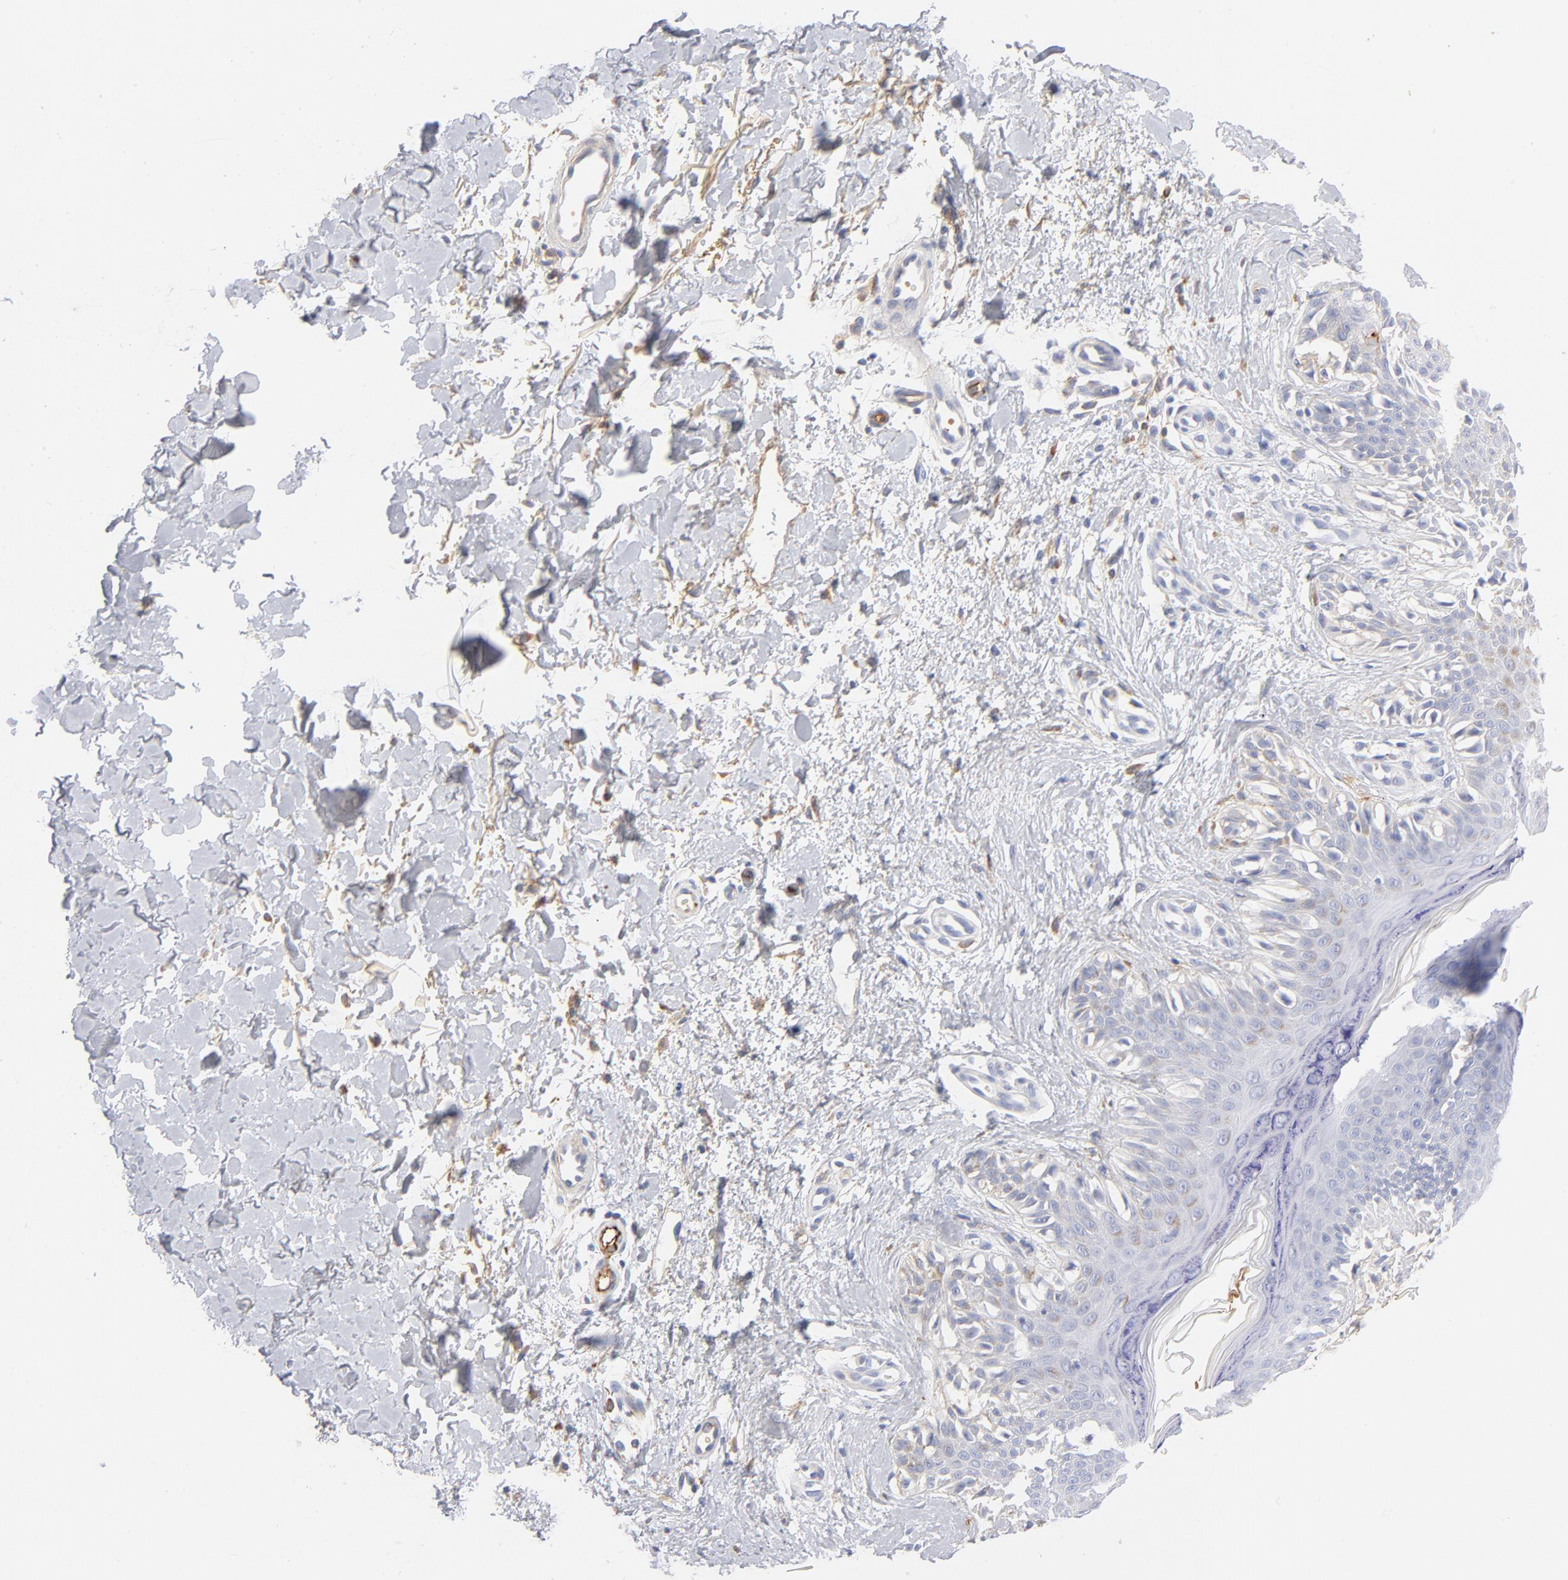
{"staining": {"intensity": "negative", "quantity": "none", "location": "none"}, "tissue": "melanoma", "cell_type": "Tumor cells", "image_type": "cancer", "snomed": [{"axis": "morphology", "description": "Normal tissue, NOS"}, {"axis": "morphology", "description": "Malignant melanoma, NOS"}, {"axis": "topography", "description": "Skin"}], "caption": "Tumor cells are negative for brown protein staining in melanoma.", "gene": "C3", "patient": {"sex": "male", "age": 83}}